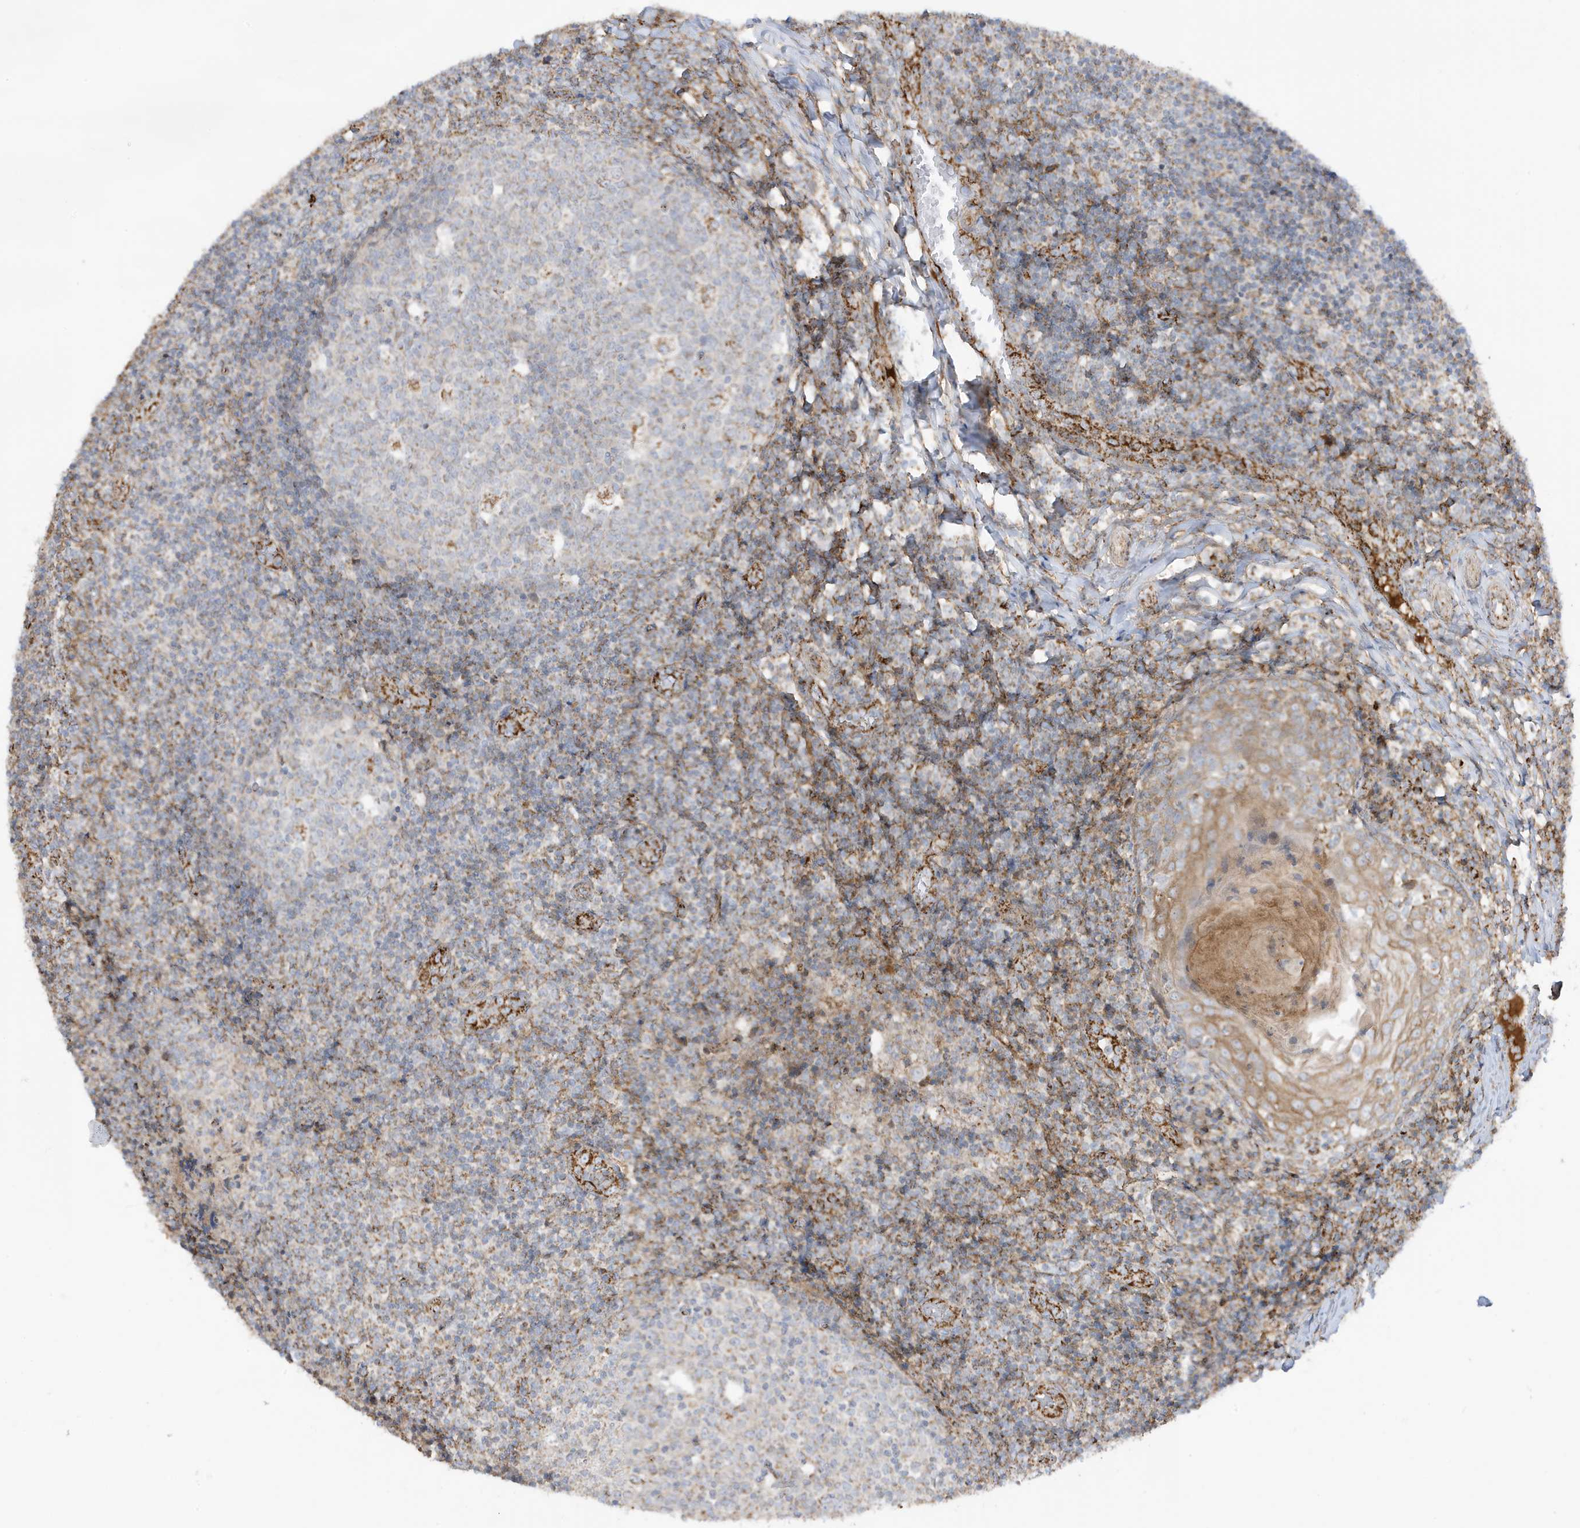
{"staining": {"intensity": "negative", "quantity": "none", "location": "none"}, "tissue": "tonsil", "cell_type": "Germinal center cells", "image_type": "normal", "snomed": [{"axis": "morphology", "description": "Normal tissue, NOS"}, {"axis": "topography", "description": "Tonsil"}], "caption": "Immunohistochemistry (IHC) micrograph of unremarkable human tonsil stained for a protein (brown), which shows no expression in germinal center cells.", "gene": "IFT57", "patient": {"sex": "female", "age": 19}}